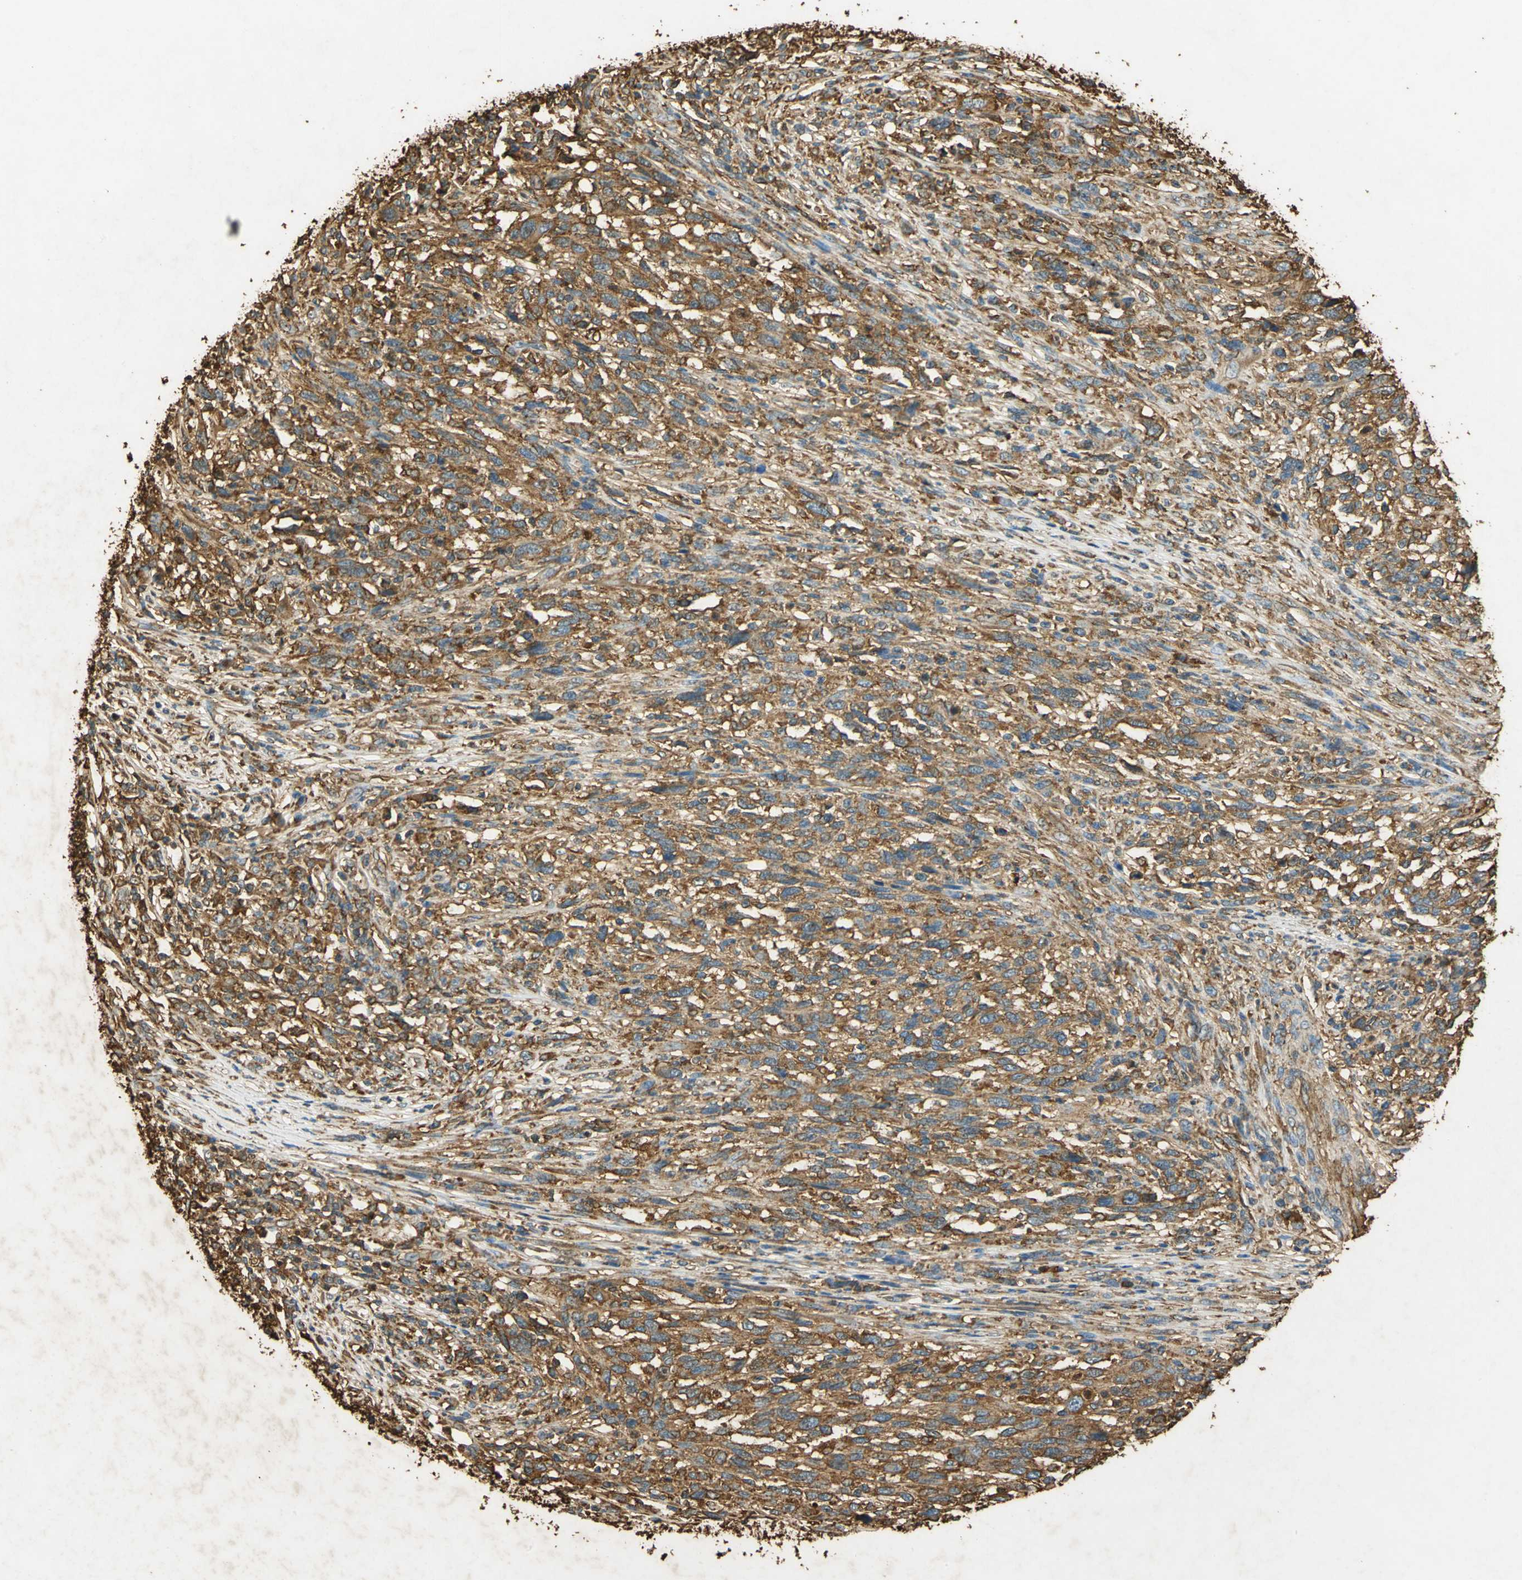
{"staining": {"intensity": "strong", "quantity": ">75%", "location": "cytoplasmic/membranous"}, "tissue": "melanoma", "cell_type": "Tumor cells", "image_type": "cancer", "snomed": [{"axis": "morphology", "description": "Malignant melanoma, Metastatic site"}, {"axis": "topography", "description": "Lymph node"}], "caption": "Melanoma stained for a protein (brown) demonstrates strong cytoplasmic/membranous positive staining in approximately >75% of tumor cells.", "gene": "HSP90B1", "patient": {"sex": "male", "age": 61}}